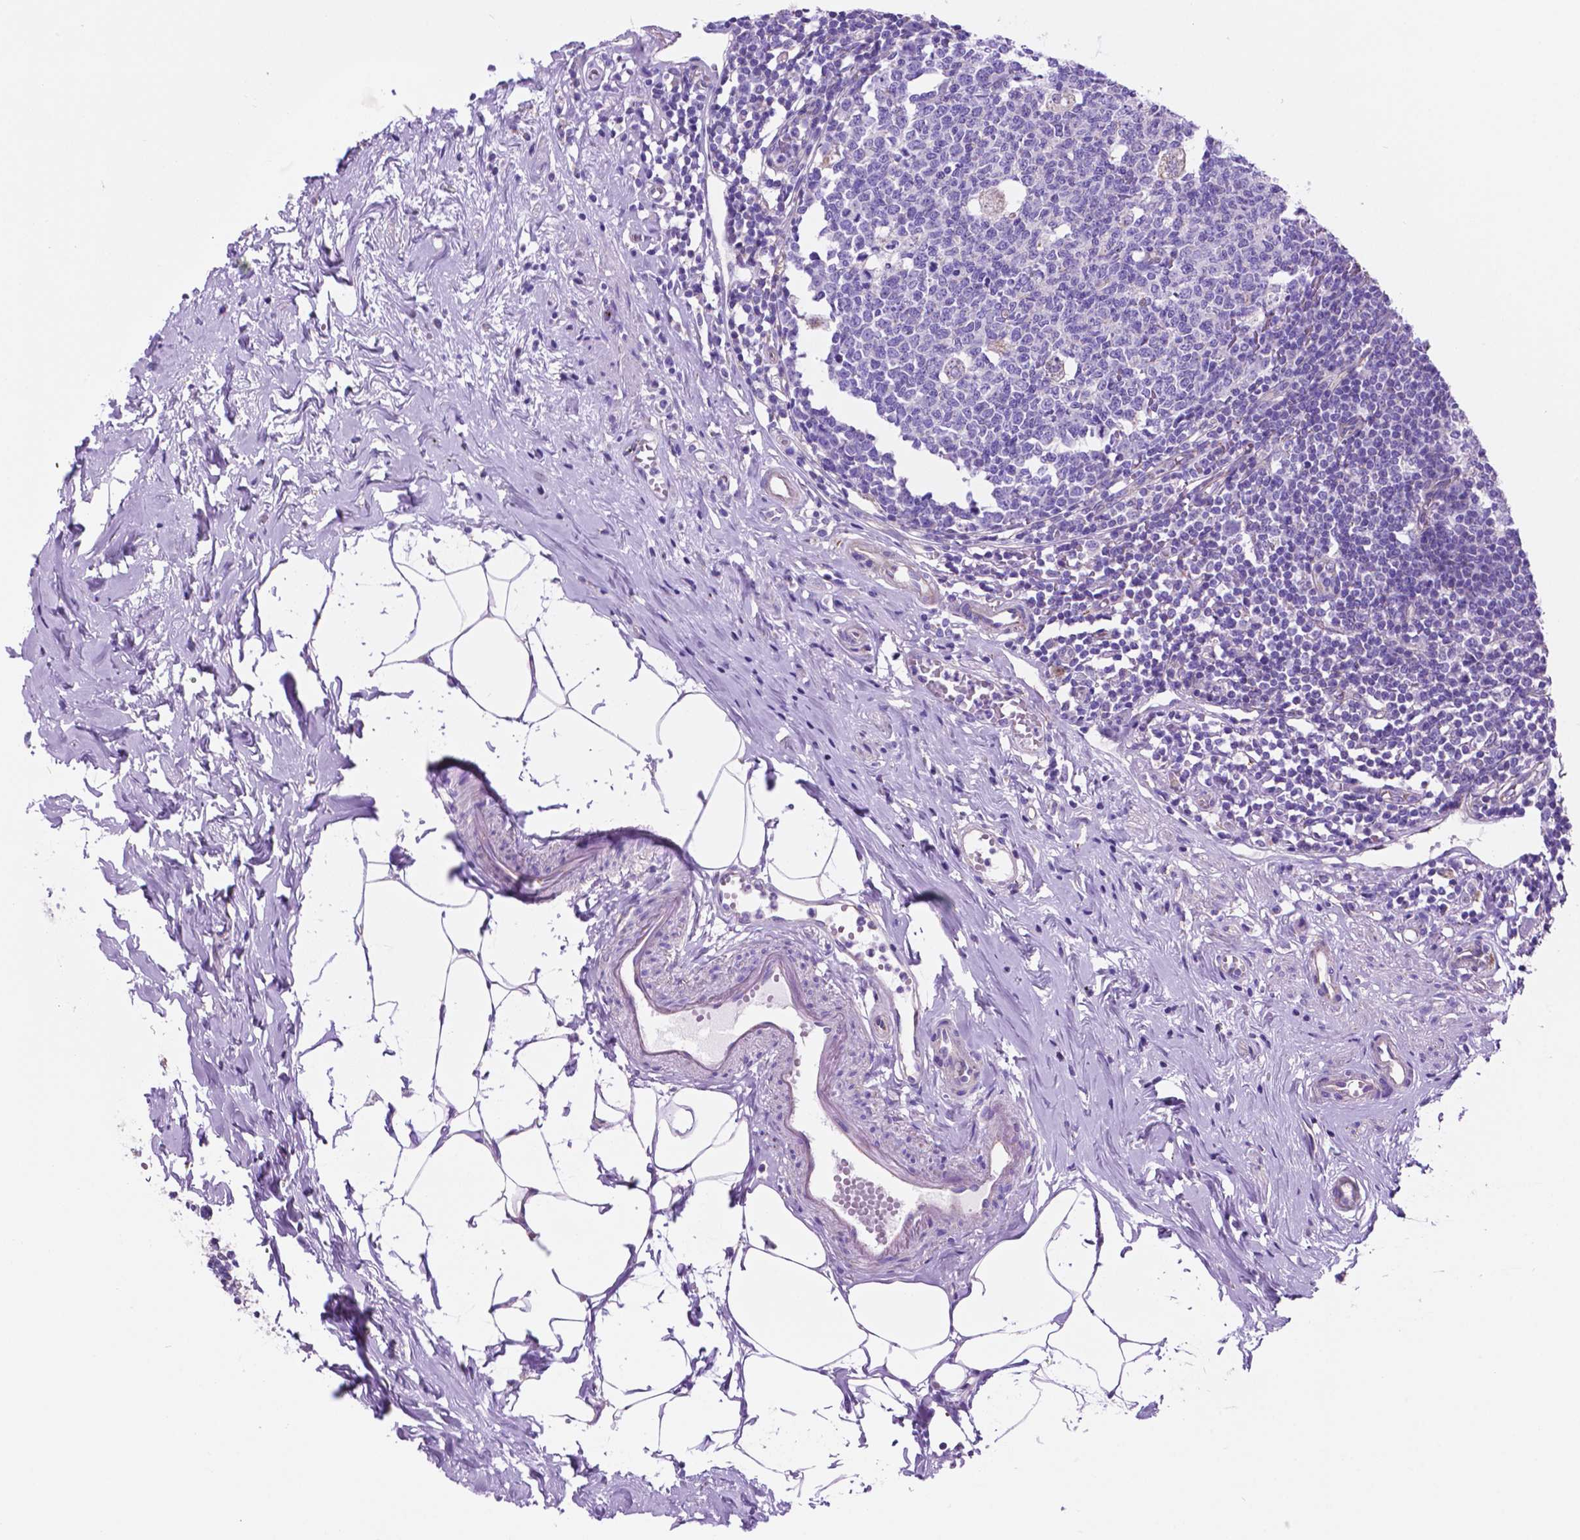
{"staining": {"intensity": "moderate", "quantity": ">75%", "location": "cytoplasmic/membranous"}, "tissue": "appendix", "cell_type": "Glandular cells", "image_type": "normal", "snomed": [{"axis": "morphology", "description": "Normal tissue, NOS"}, {"axis": "morphology", "description": "Carcinoma, endometroid"}, {"axis": "topography", "description": "Appendix"}, {"axis": "topography", "description": "Colon"}], "caption": "High-power microscopy captured an immunohistochemistry micrograph of benign appendix, revealing moderate cytoplasmic/membranous staining in about >75% of glandular cells.", "gene": "TMEM121B", "patient": {"sex": "female", "age": 60}}